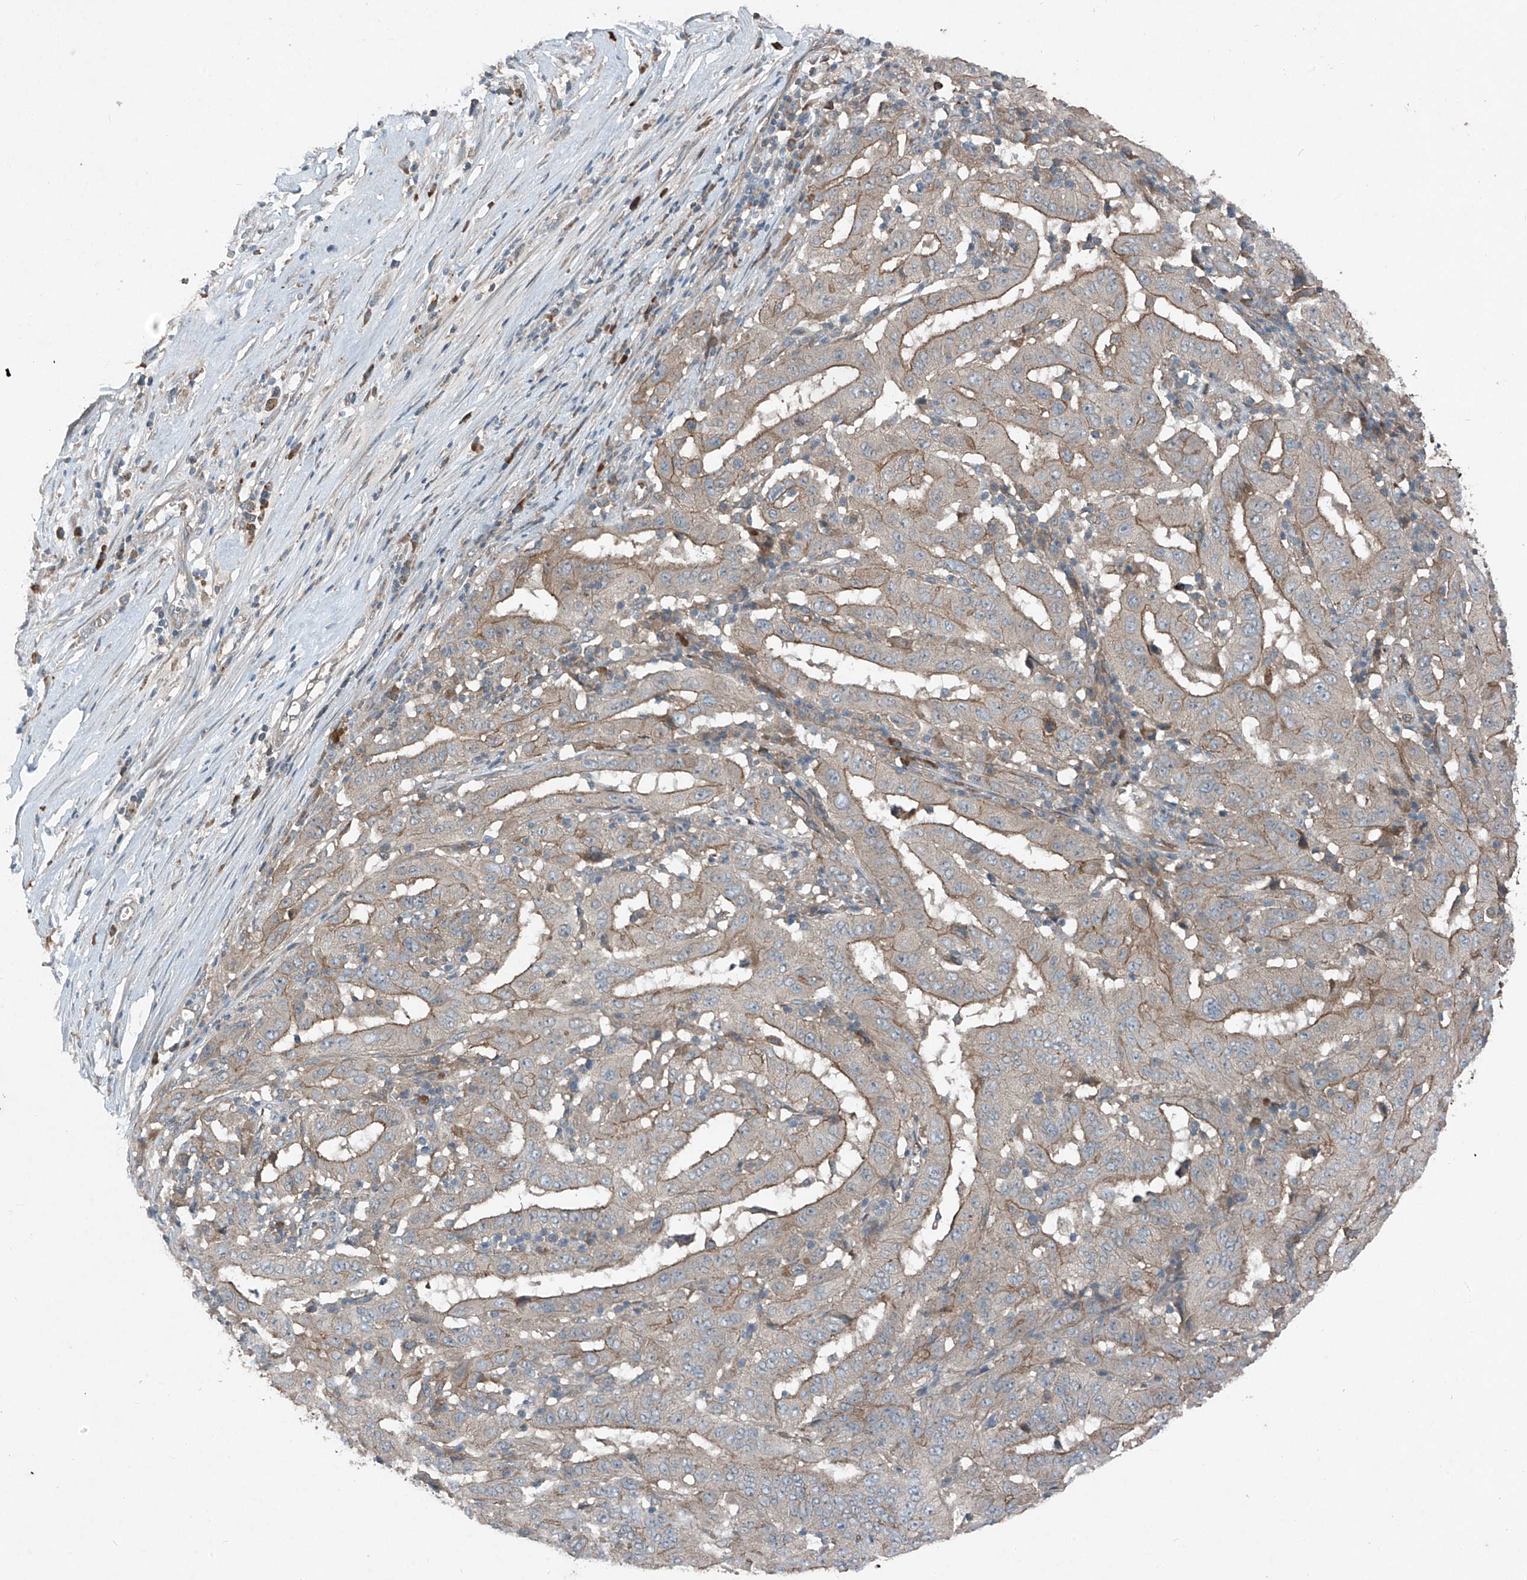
{"staining": {"intensity": "moderate", "quantity": ">75%", "location": "cytoplasmic/membranous"}, "tissue": "pancreatic cancer", "cell_type": "Tumor cells", "image_type": "cancer", "snomed": [{"axis": "morphology", "description": "Adenocarcinoma, NOS"}, {"axis": "topography", "description": "Pancreas"}], "caption": "Immunohistochemistry (IHC) of human pancreatic adenocarcinoma displays medium levels of moderate cytoplasmic/membranous staining in approximately >75% of tumor cells.", "gene": "FOXRED2", "patient": {"sex": "male", "age": 63}}